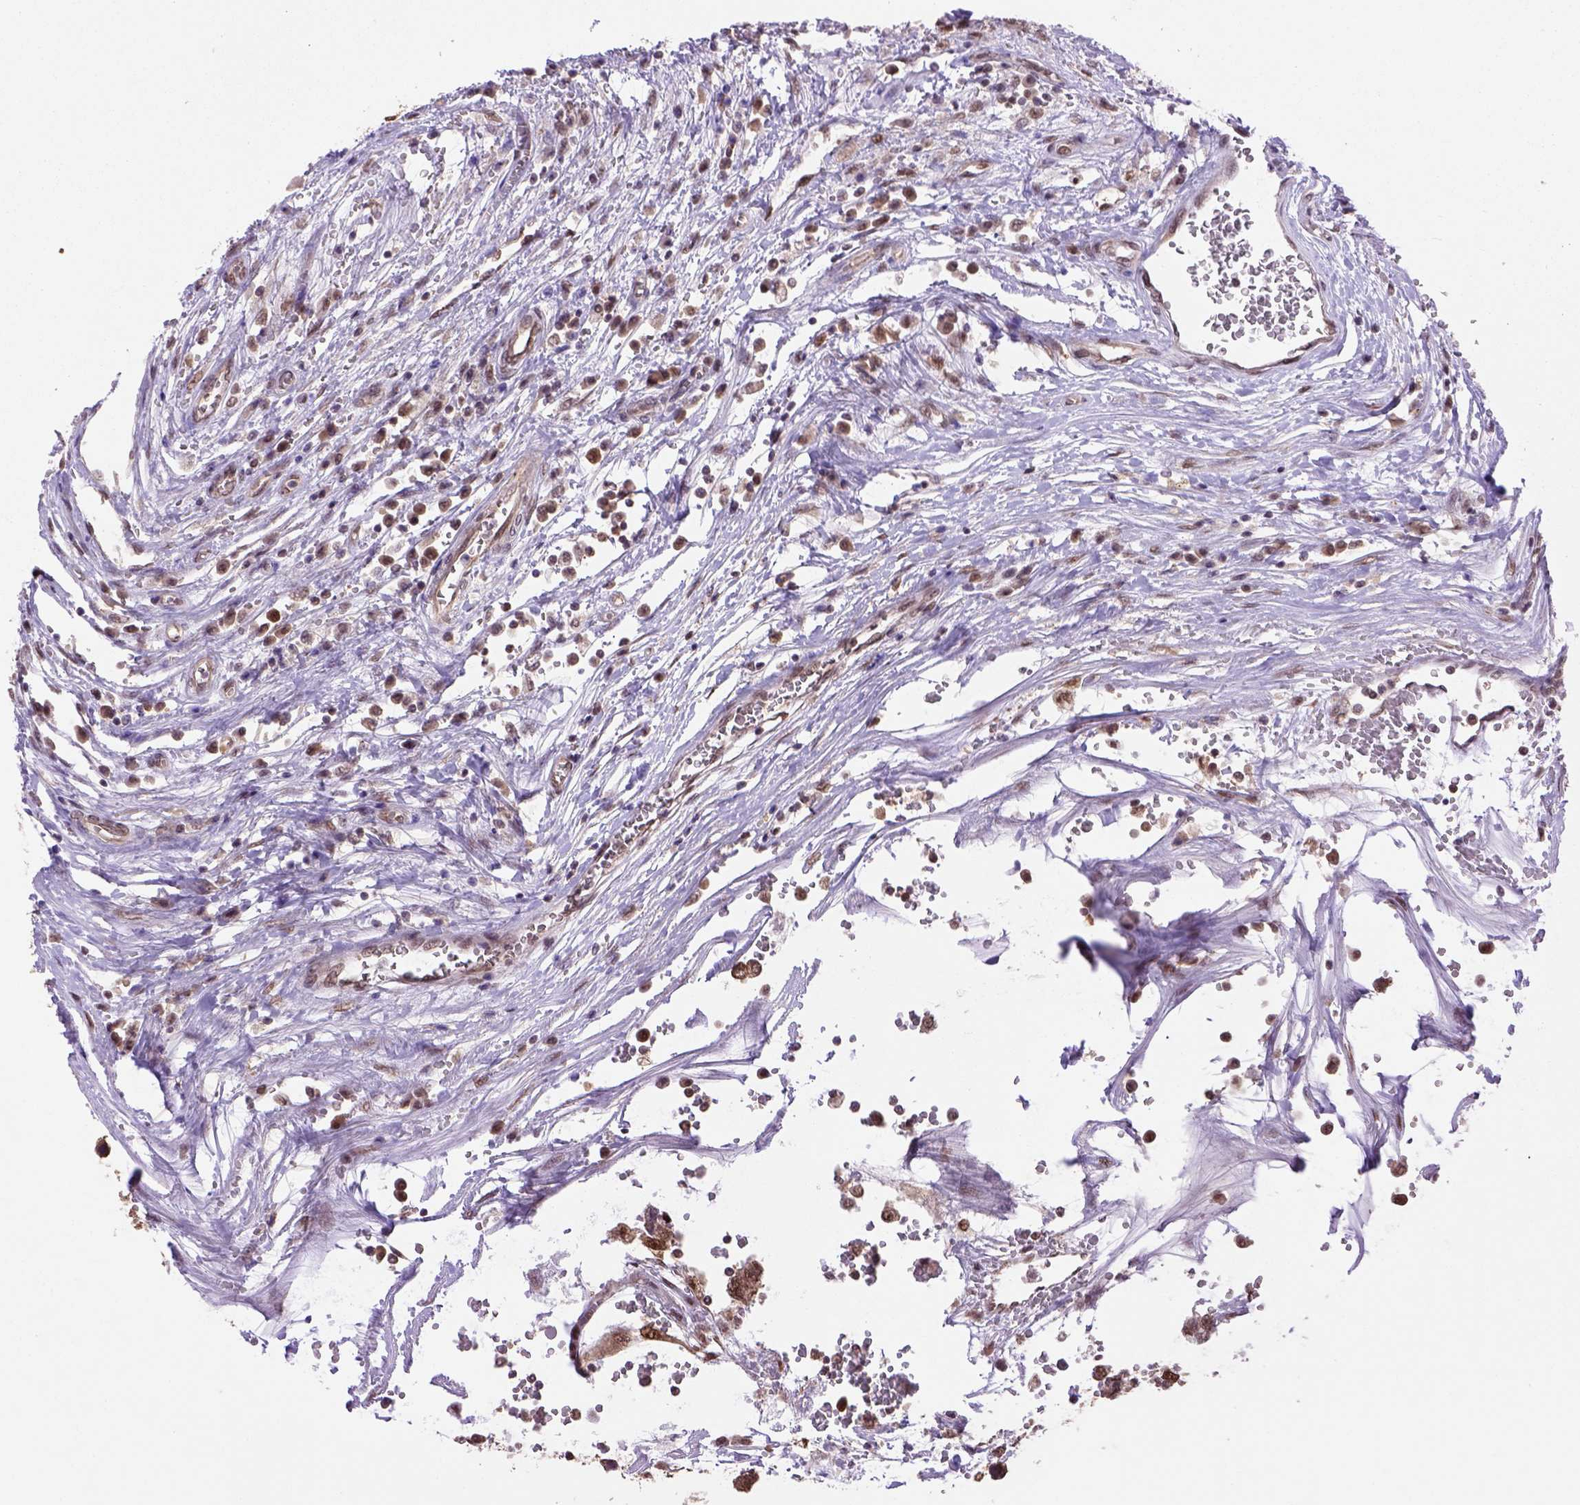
{"staining": {"intensity": "strong", "quantity": ">75%", "location": "cytoplasmic/membranous,nuclear"}, "tissue": "testis cancer", "cell_type": "Tumor cells", "image_type": "cancer", "snomed": [{"axis": "morphology", "description": "Normal tissue, NOS"}, {"axis": "morphology", "description": "Seminoma, NOS"}, {"axis": "topography", "description": "Testis"}, {"axis": "topography", "description": "Epididymis"}], "caption": "The photomicrograph reveals a brown stain indicating the presence of a protein in the cytoplasmic/membranous and nuclear of tumor cells in testis cancer. (DAB IHC, brown staining for protein, blue staining for nuclei).", "gene": "PSMC2", "patient": {"sex": "male", "age": 34}}